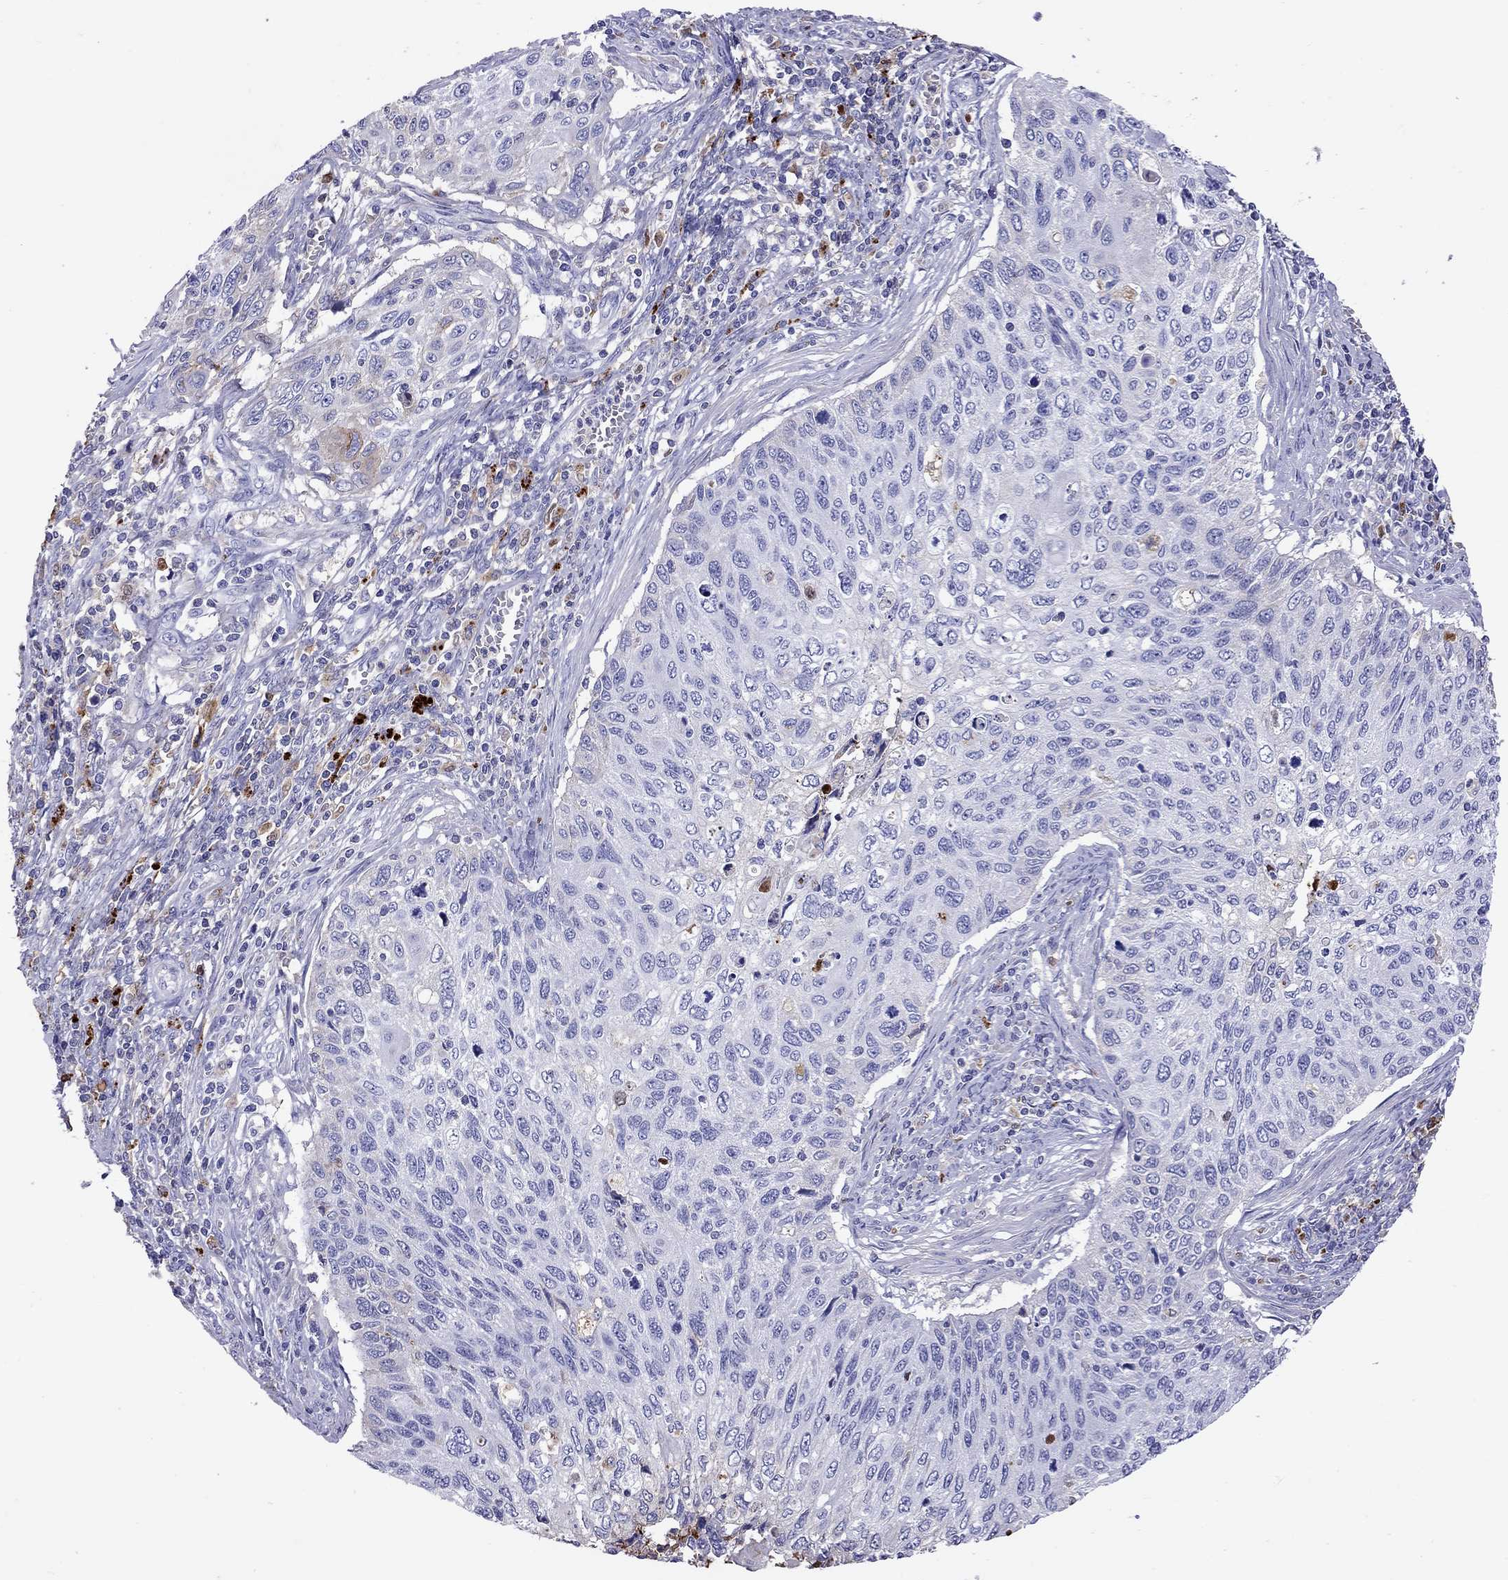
{"staining": {"intensity": "negative", "quantity": "none", "location": "none"}, "tissue": "cervical cancer", "cell_type": "Tumor cells", "image_type": "cancer", "snomed": [{"axis": "morphology", "description": "Squamous cell carcinoma, NOS"}, {"axis": "topography", "description": "Cervix"}], "caption": "Immunohistochemistry (IHC) of cervical squamous cell carcinoma exhibits no positivity in tumor cells.", "gene": "SERPINA3", "patient": {"sex": "female", "age": 70}}